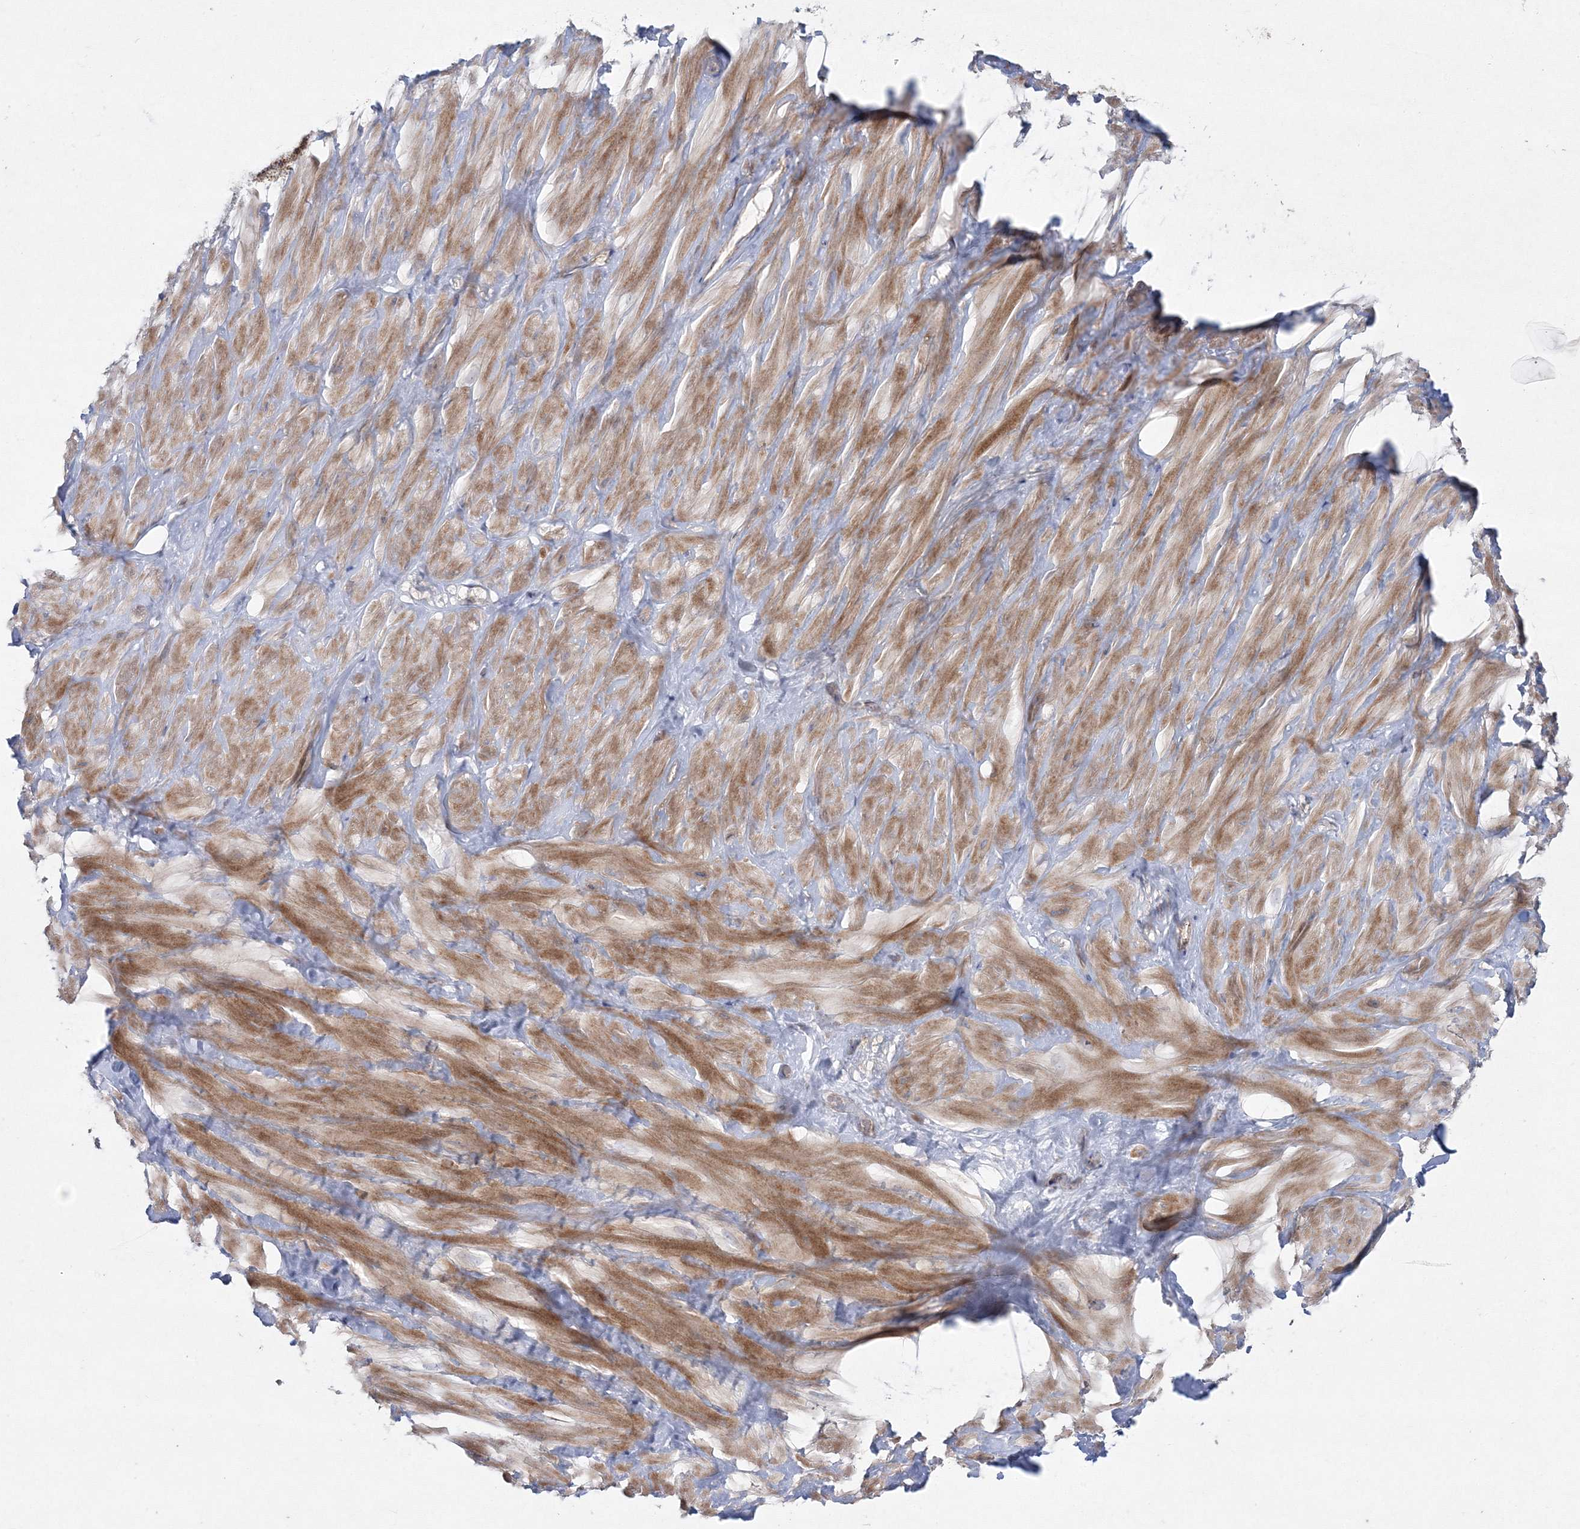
{"staining": {"intensity": "negative", "quantity": "none", "location": "none"}, "tissue": "adipose tissue", "cell_type": "Adipocytes", "image_type": "normal", "snomed": [{"axis": "morphology", "description": "Normal tissue, NOS"}, {"axis": "topography", "description": "Adipose tissue"}, {"axis": "topography", "description": "Vascular tissue"}, {"axis": "topography", "description": "Peripheral nerve tissue"}], "caption": "Histopathology image shows no protein positivity in adipocytes of unremarkable adipose tissue. (Brightfield microscopy of DAB immunohistochemistry (IHC) at high magnification).", "gene": "NAA40", "patient": {"sex": "male", "age": 25}}